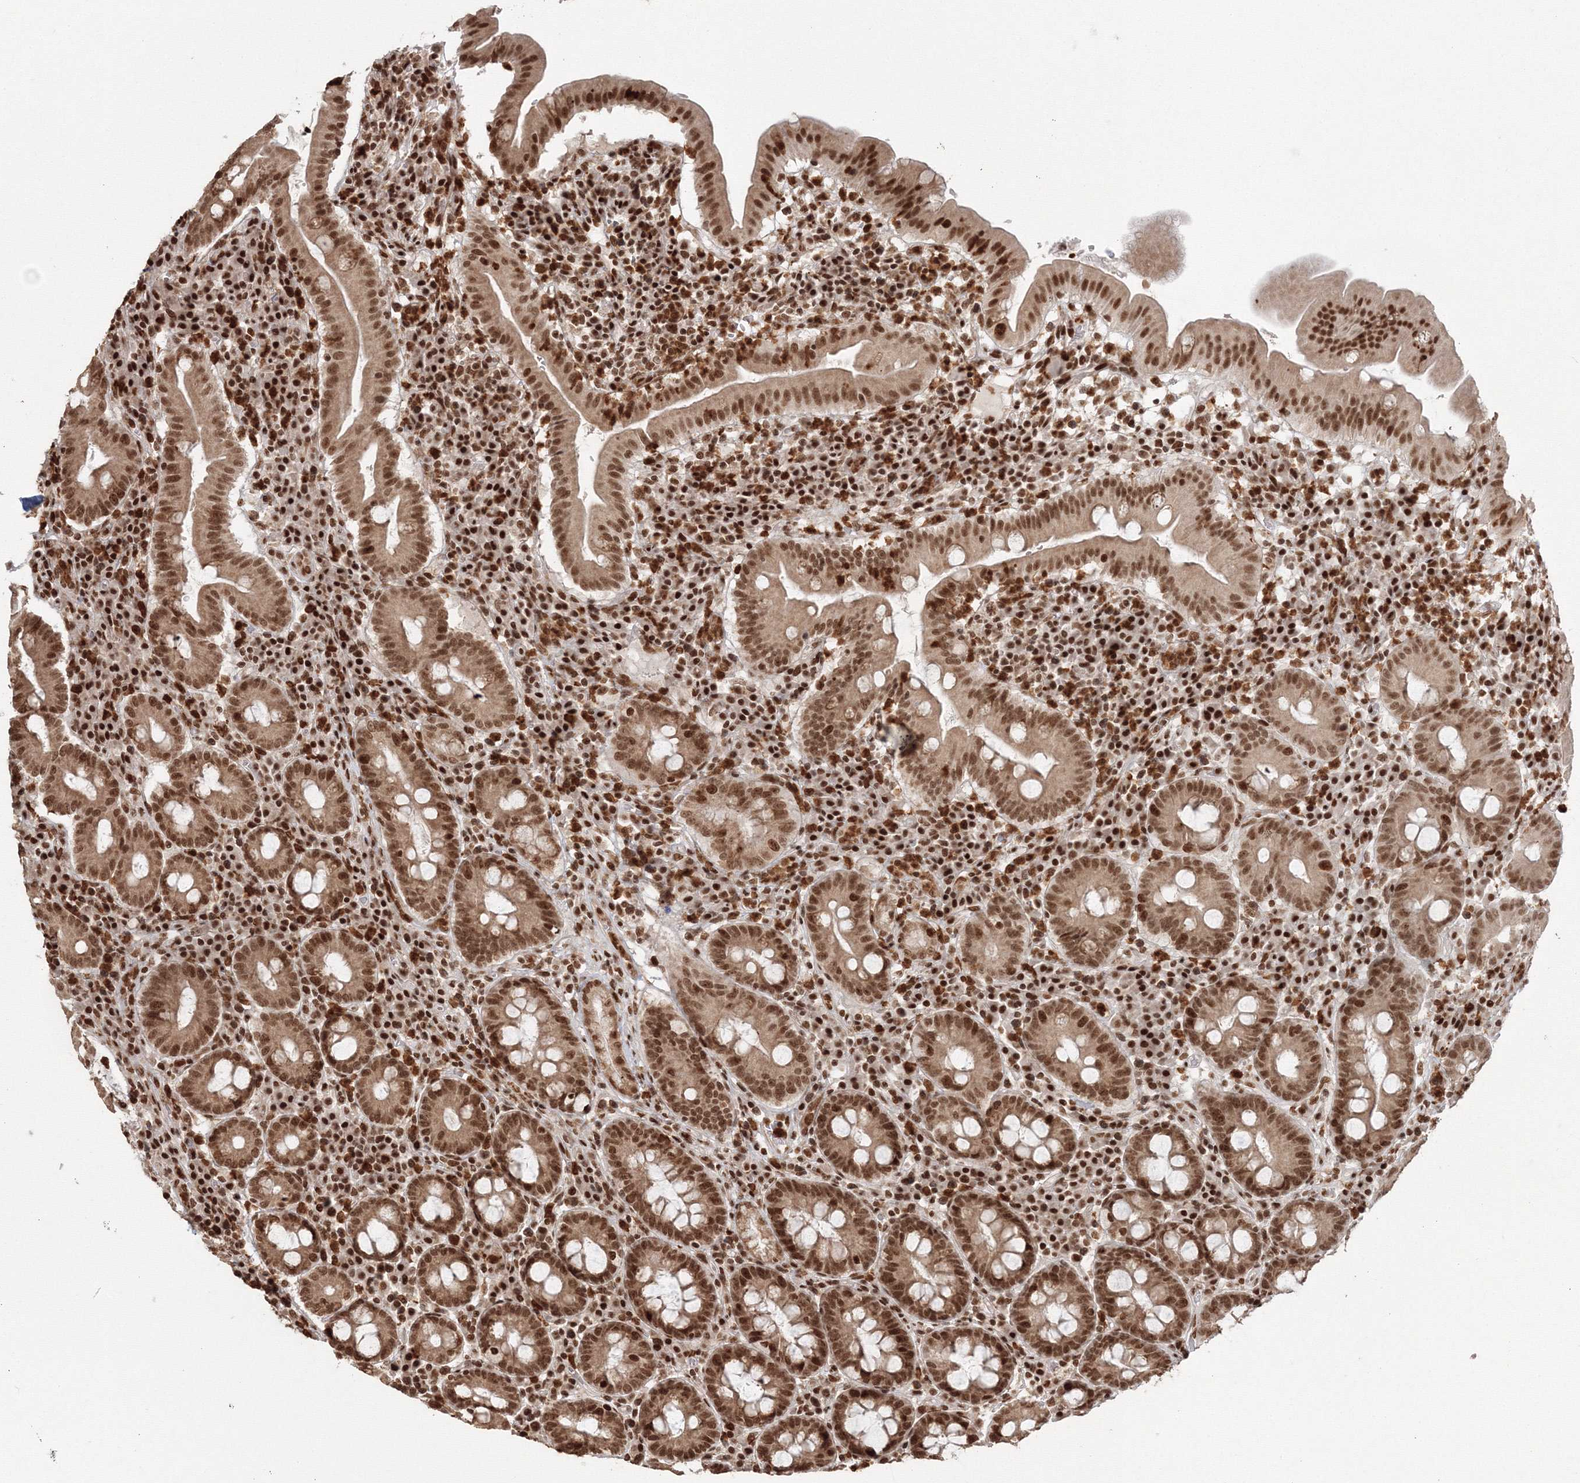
{"staining": {"intensity": "strong", "quantity": ">75%", "location": "nuclear"}, "tissue": "duodenum", "cell_type": "Glandular cells", "image_type": "normal", "snomed": [{"axis": "morphology", "description": "Normal tissue, NOS"}, {"axis": "topography", "description": "Duodenum"}], "caption": "This image exhibits immunohistochemistry staining of benign human duodenum, with high strong nuclear staining in approximately >75% of glandular cells.", "gene": "KIF20A", "patient": {"sex": "male", "age": 50}}